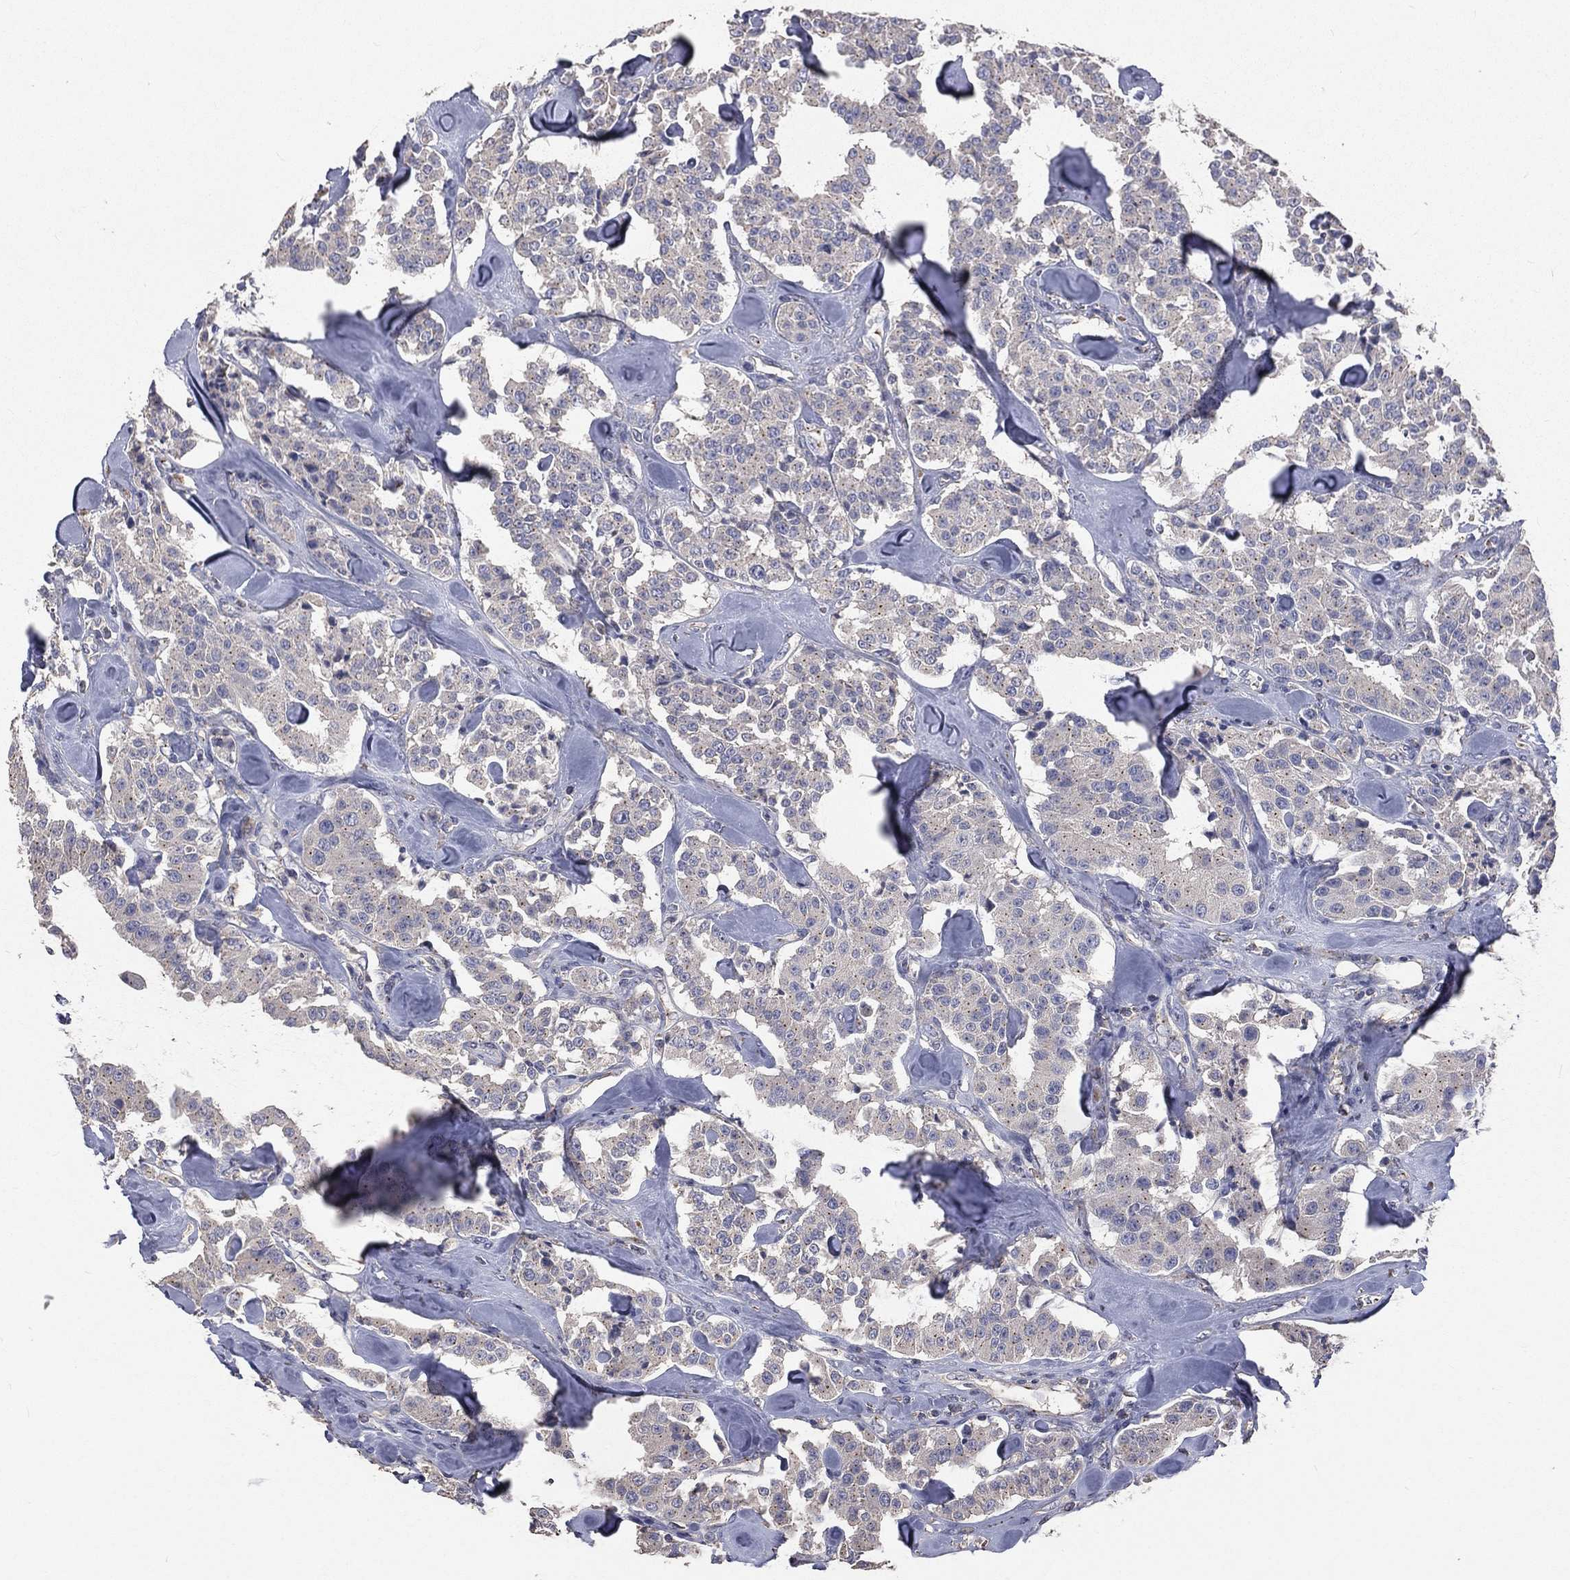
{"staining": {"intensity": "negative", "quantity": "none", "location": "none"}, "tissue": "carcinoid", "cell_type": "Tumor cells", "image_type": "cancer", "snomed": [{"axis": "morphology", "description": "Carcinoid, malignant, NOS"}, {"axis": "topography", "description": "Pancreas"}], "caption": "Image shows no significant protein staining in tumor cells of carcinoid.", "gene": "CROCC", "patient": {"sex": "male", "age": 41}}